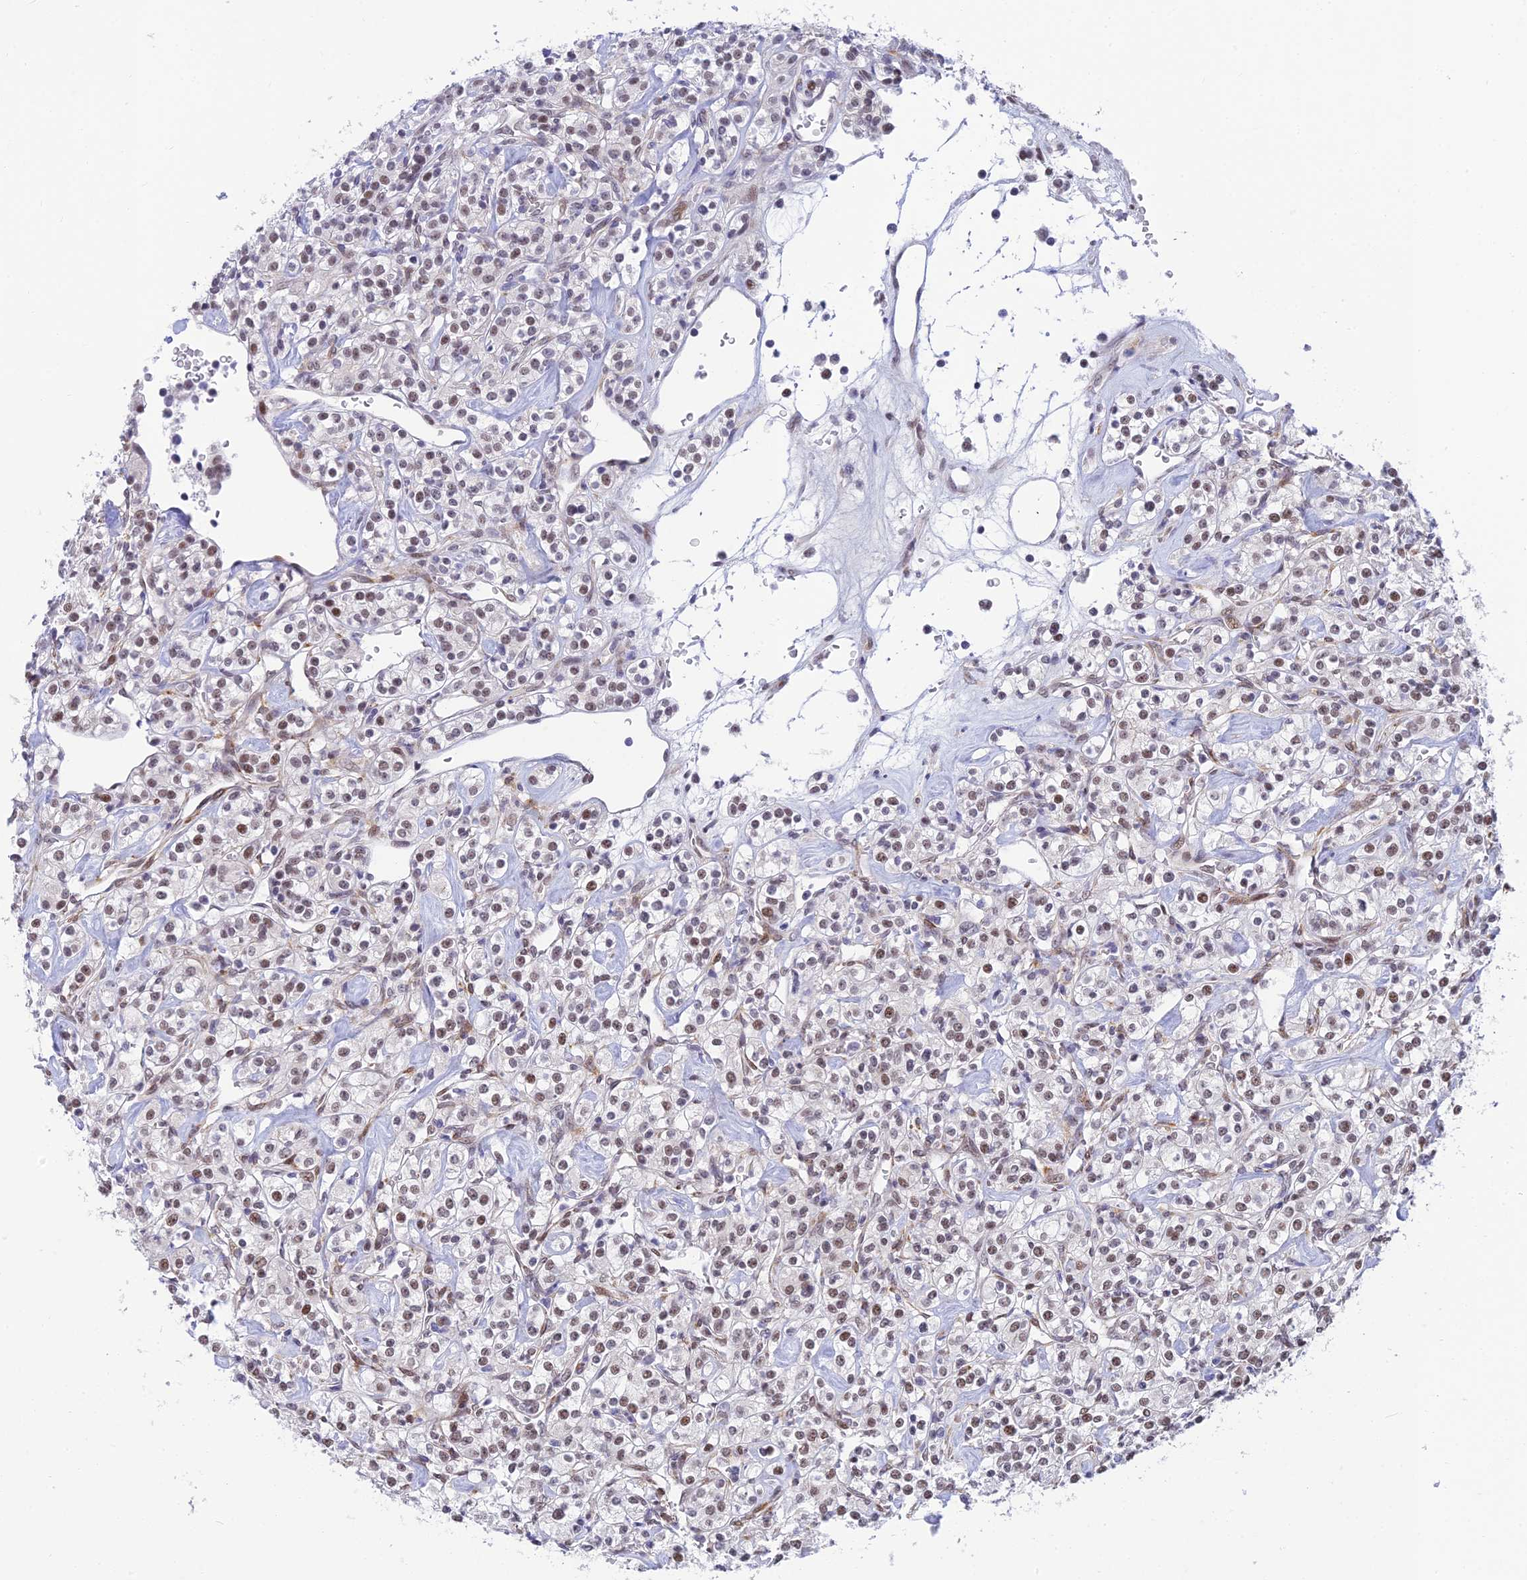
{"staining": {"intensity": "moderate", "quantity": "25%-75%", "location": "nuclear"}, "tissue": "renal cancer", "cell_type": "Tumor cells", "image_type": "cancer", "snomed": [{"axis": "morphology", "description": "Adenocarcinoma, NOS"}, {"axis": "topography", "description": "Kidney"}], "caption": "Immunohistochemistry staining of renal cancer (adenocarcinoma), which reveals medium levels of moderate nuclear positivity in approximately 25%-75% of tumor cells indicating moderate nuclear protein positivity. The staining was performed using DAB (brown) for protein detection and nuclei were counterstained in hematoxylin (blue).", "gene": "CLK4", "patient": {"sex": "male", "age": 77}}